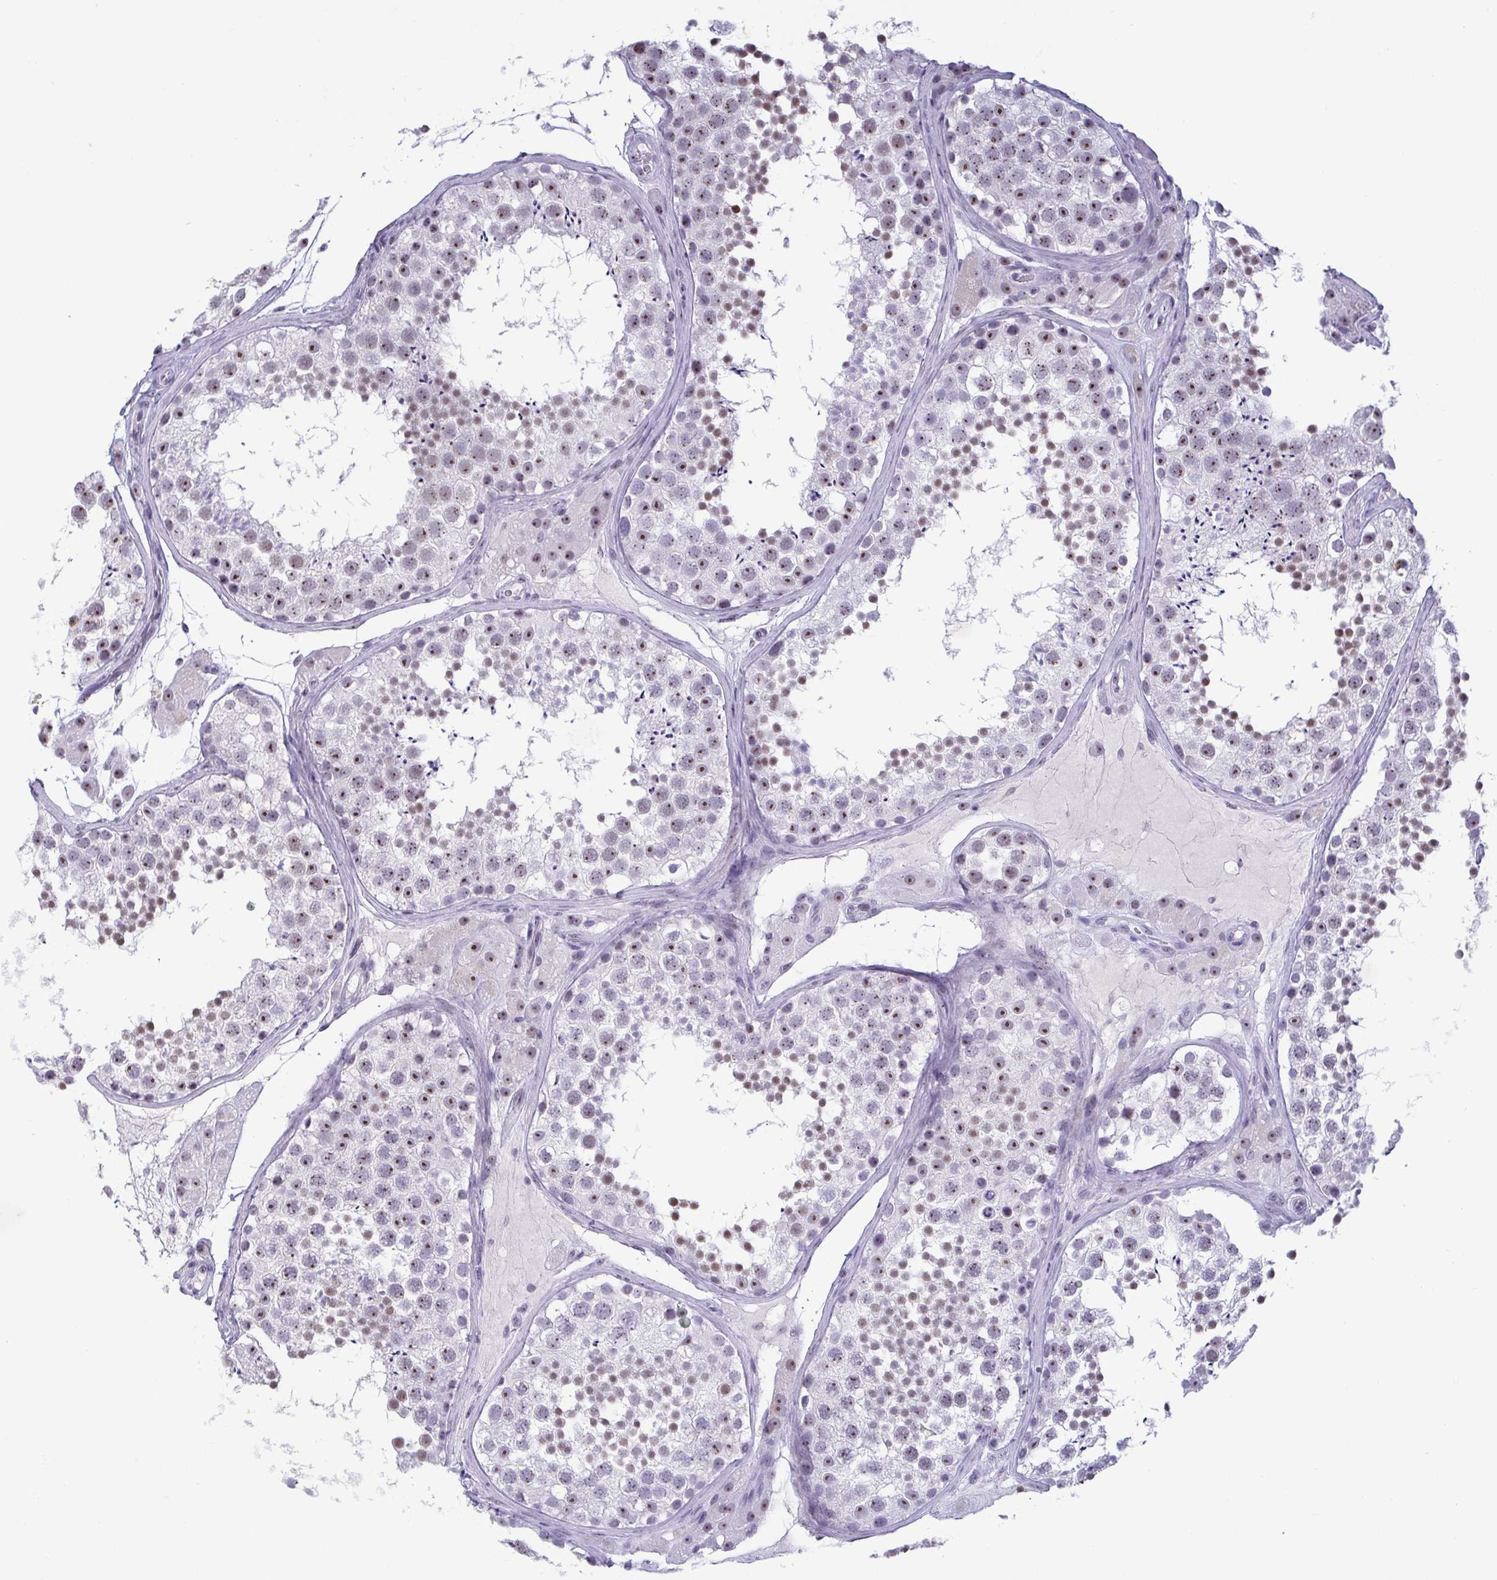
{"staining": {"intensity": "weak", "quantity": "25%-75%", "location": "nuclear"}, "tissue": "testis", "cell_type": "Cells in seminiferous ducts", "image_type": "normal", "snomed": [{"axis": "morphology", "description": "Normal tissue, NOS"}, {"axis": "topography", "description": "Testis"}], "caption": "Testis stained with IHC reveals weak nuclear positivity in approximately 25%-75% of cells in seminiferous ducts. Immunohistochemistry stains the protein of interest in brown and the nuclei are stained blue.", "gene": "BZW1", "patient": {"sex": "male", "age": 41}}